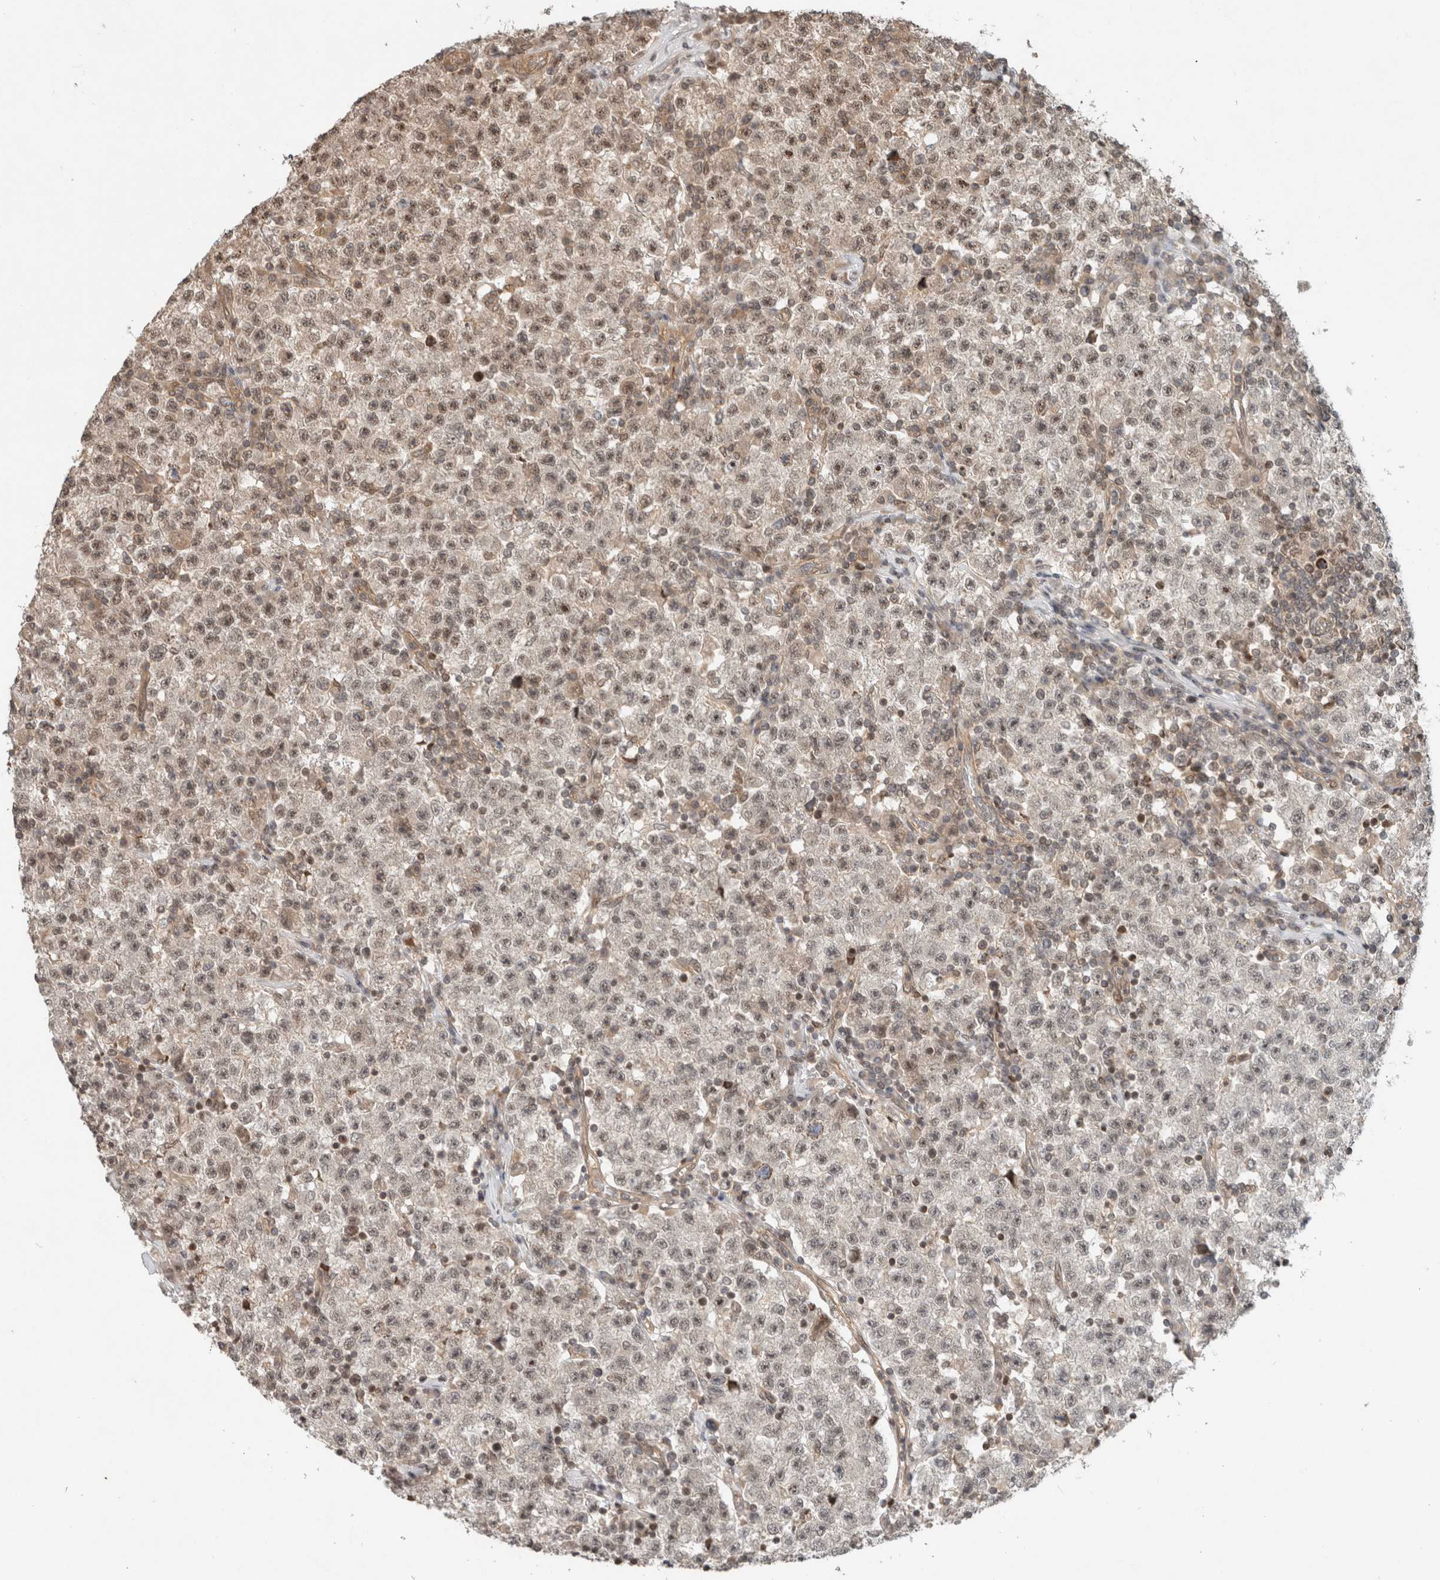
{"staining": {"intensity": "weak", "quantity": ">75%", "location": "nuclear"}, "tissue": "testis cancer", "cell_type": "Tumor cells", "image_type": "cancer", "snomed": [{"axis": "morphology", "description": "Seminoma, NOS"}, {"axis": "topography", "description": "Testis"}], "caption": "Testis cancer (seminoma) was stained to show a protein in brown. There is low levels of weak nuclear positivity in about >75% of tumor cells.", "gene": "CAAP1", "patient": {"sex": "male", "age": 22}}